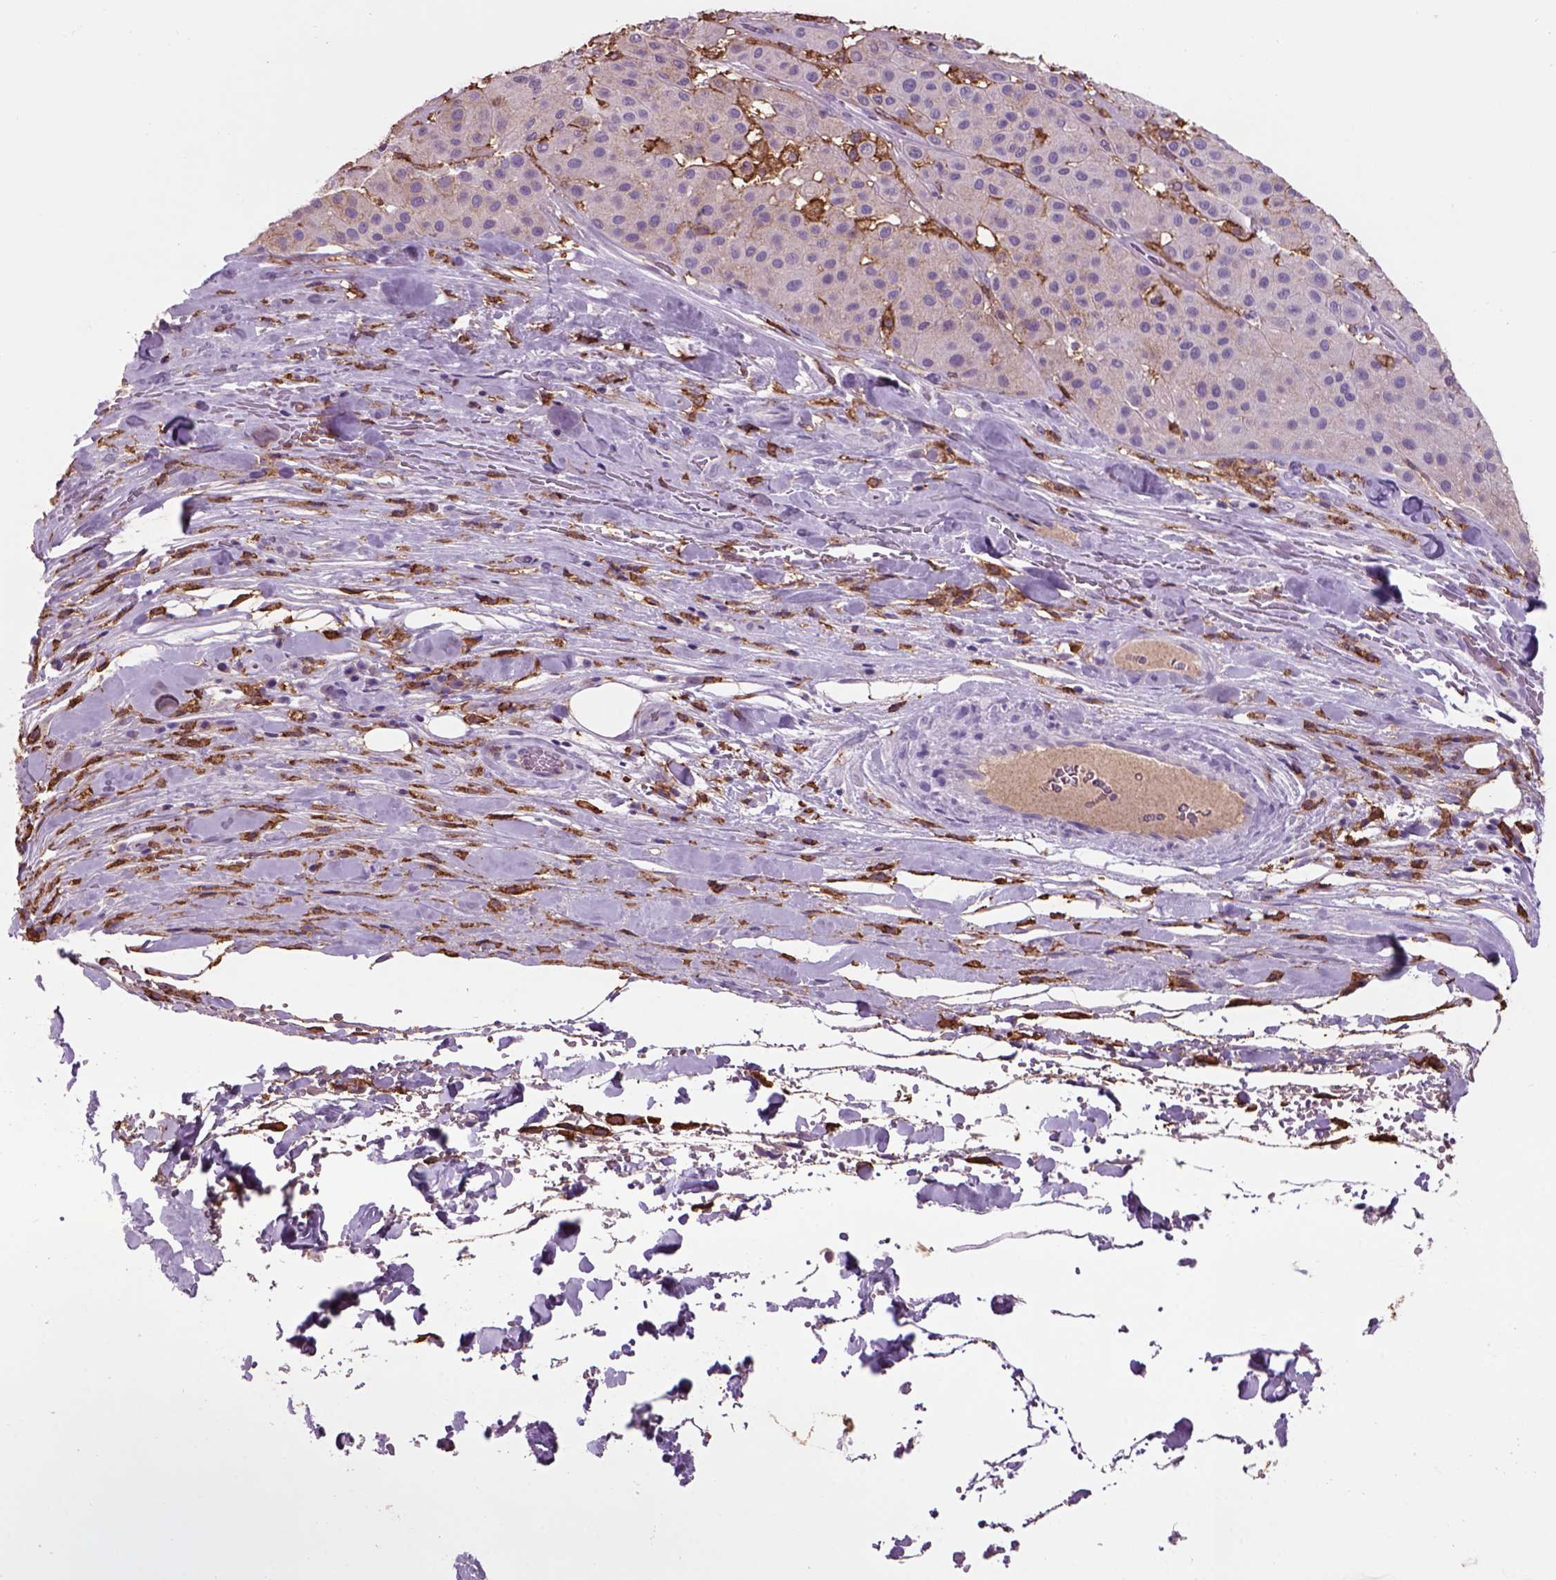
{"staining": {"intensity": "negative", "quantity": "none", "location": "none"}, "tissue": "melanoma", "cell_type": "Tumor cells", "image_type": "cancer", "snomed": [{"axis": "morphology", "description": "Malignant melanoma, Metastatic site"}, {"axis": "topography", "description": "Smooth muscle"}], "caption": "Human melanoma stained for a protein using IHC displays no expression in tumor cells.", "gene": "CD14", "patient": {"sex": "male", "age": 41}}